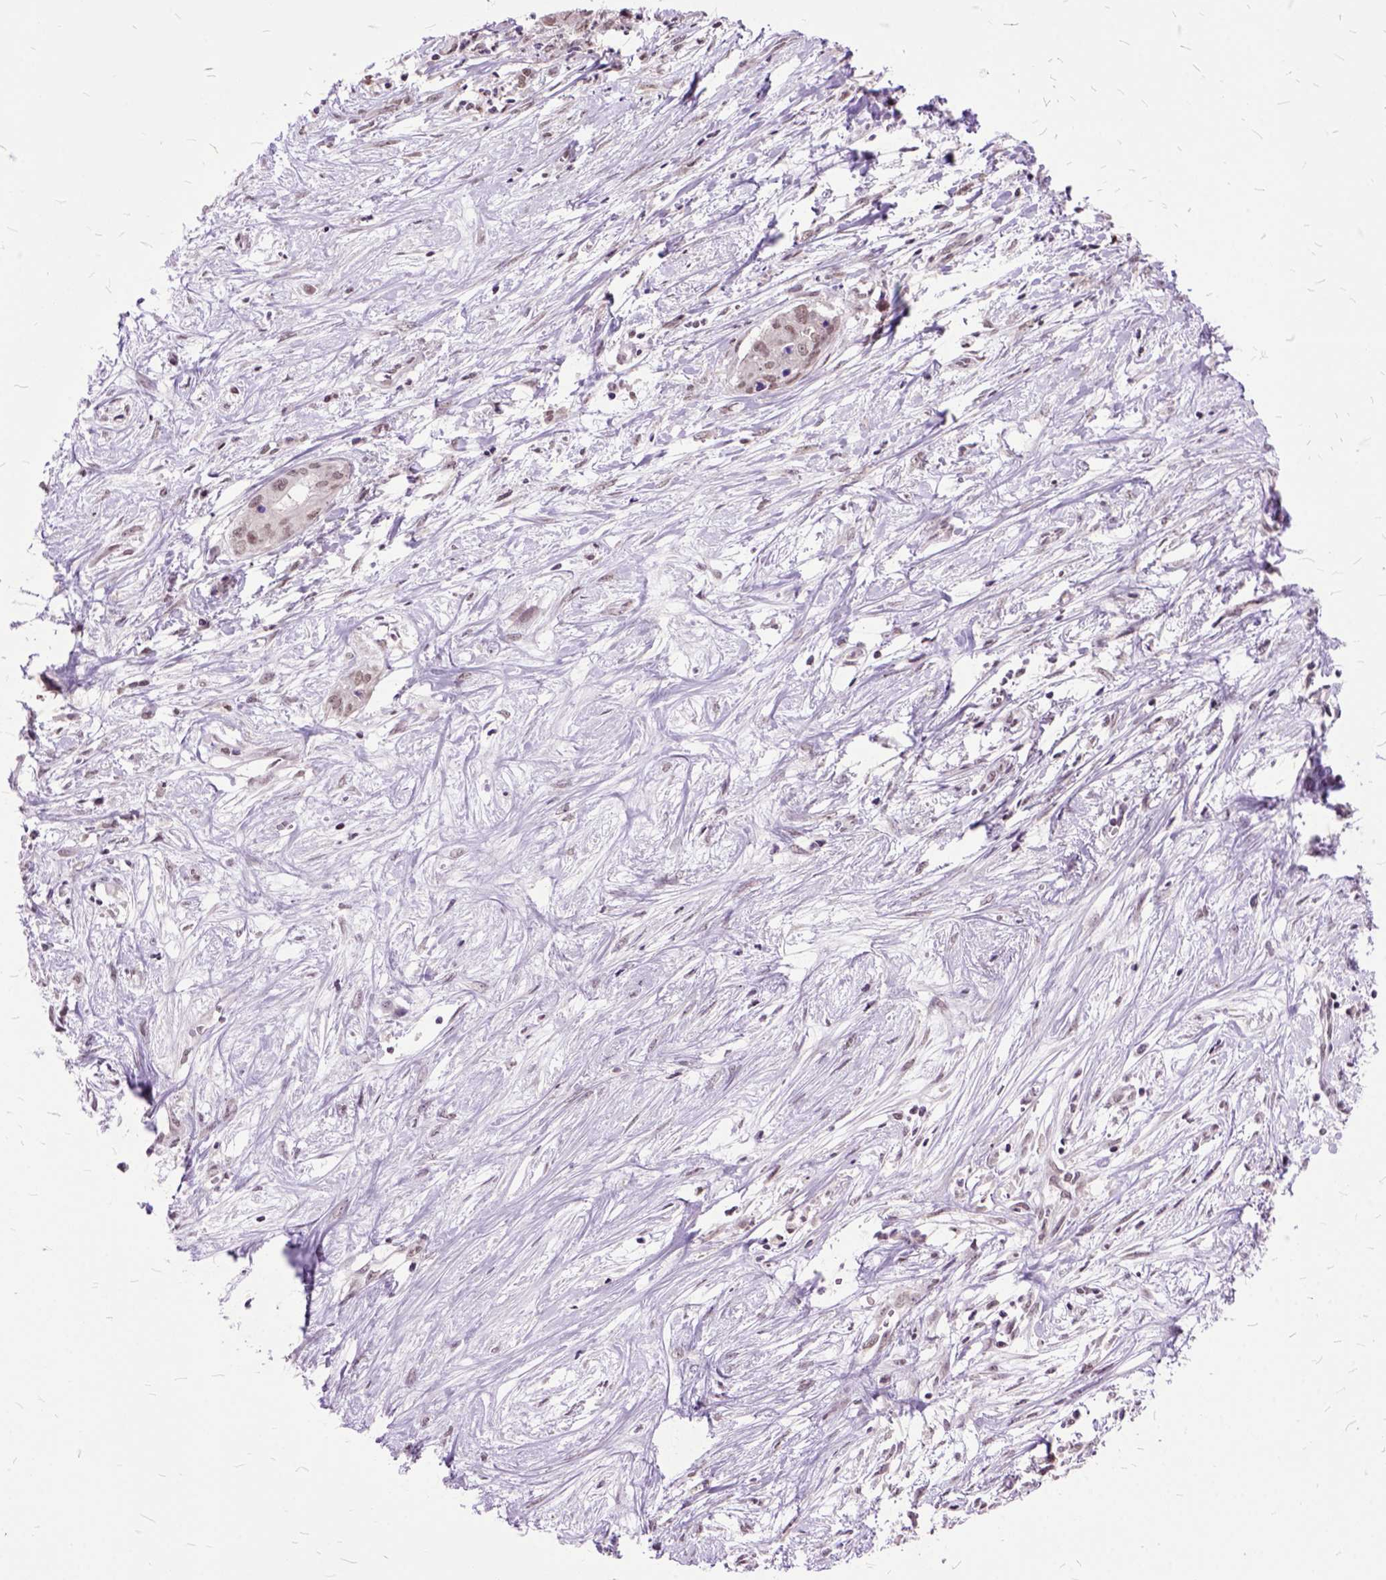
{"staining": {"intensity": "weak", "quantity": ">75%", "location": "nuclear"}, "tissue": "liver cancer", "cell_type": "Tumor cells", "image_type": "cancer", "snomed": [{"axis": "morphology", "description": "Cholangiocarcinoma"}, {"axis": "topography", "description": "Liver"}], "caption": "Immunohistochemical staining of human cholangiocarcinoma (liver) reveals low levels of weak nuclear protein expression in about >75% of tumor cells.", "gene": "ORC5", "patient": {"sex": "female", "age": 65}}